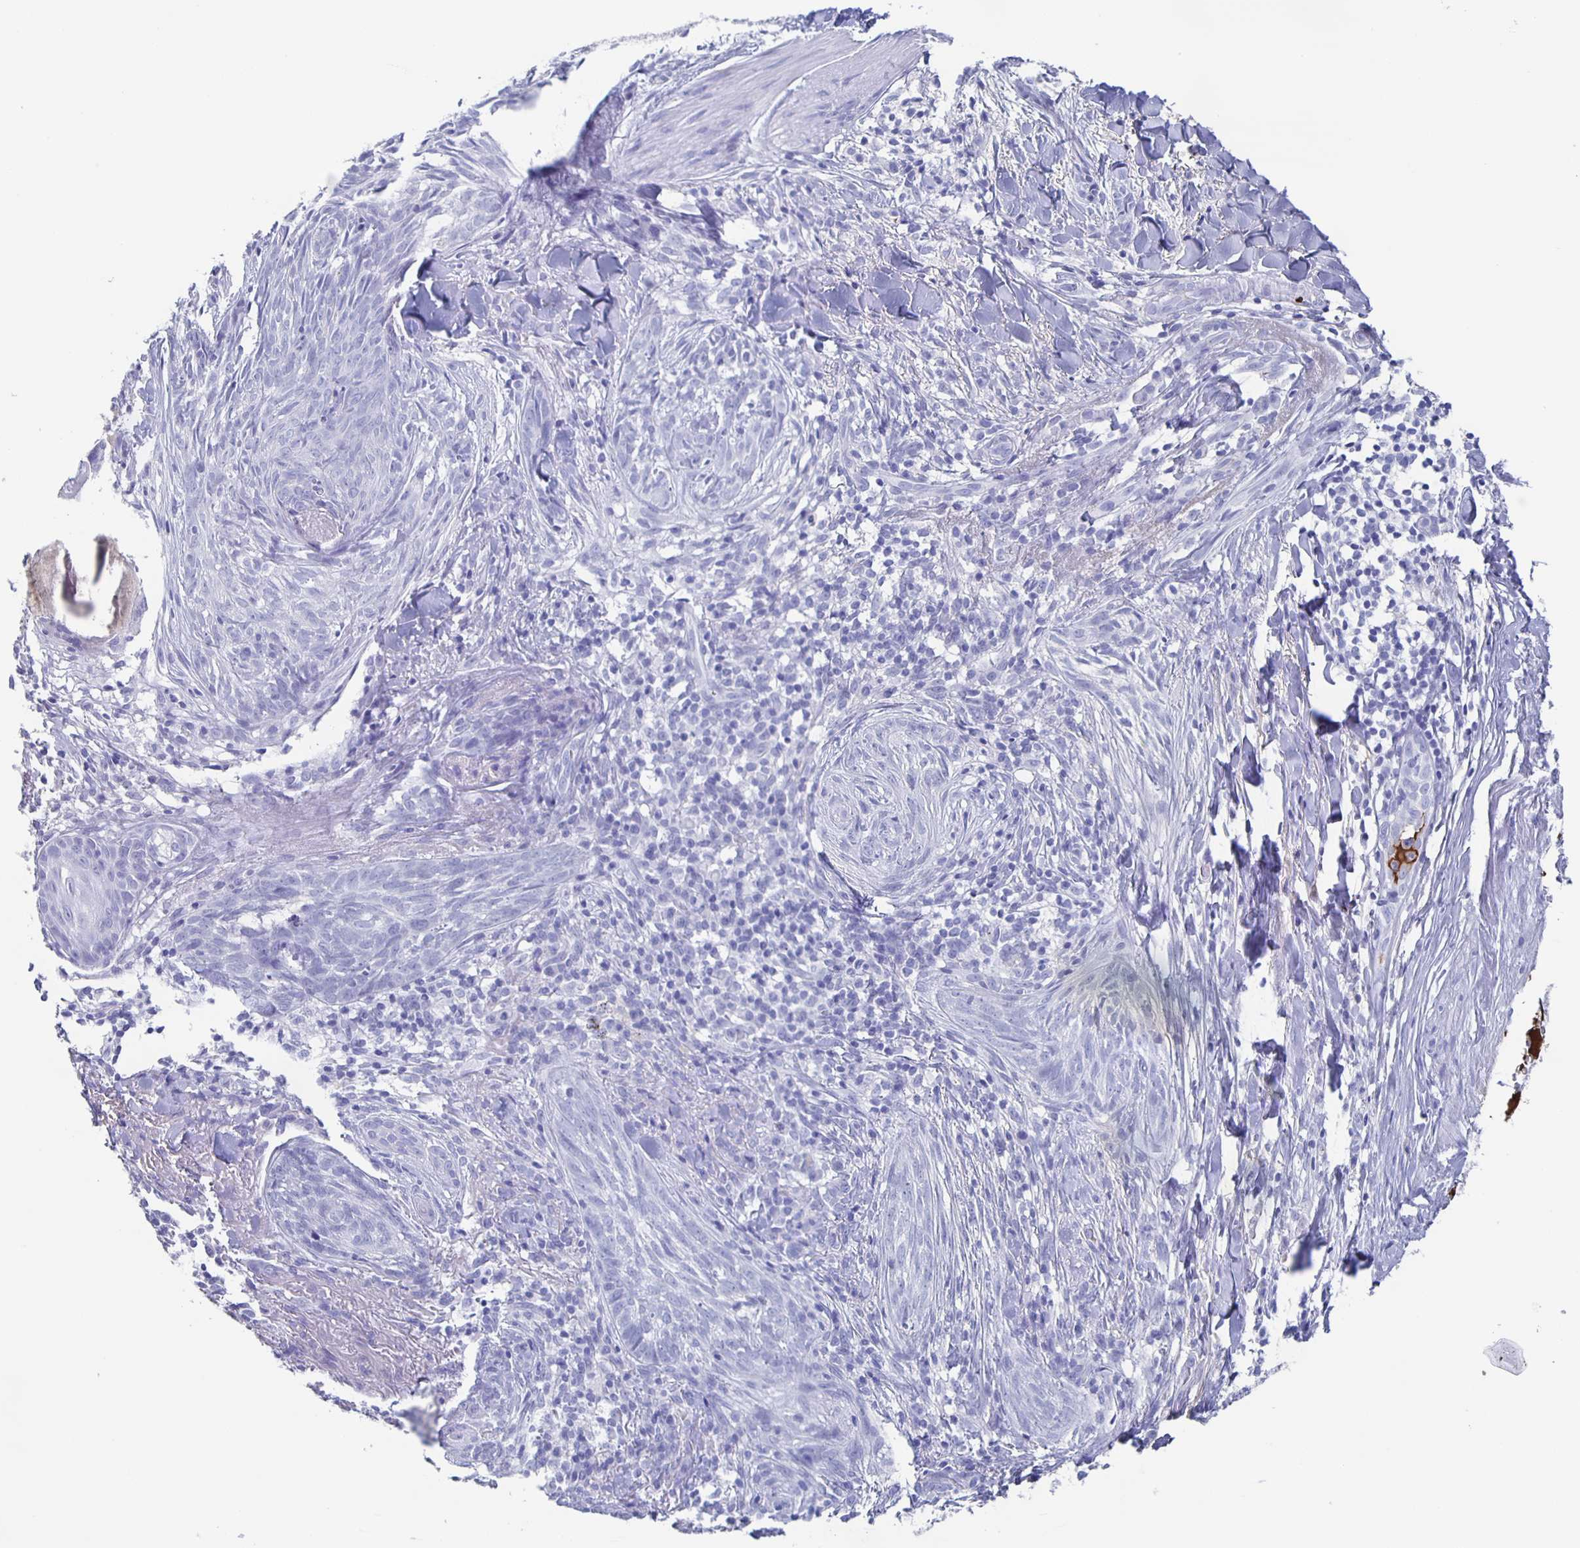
{"staining": {"intensity": "negative", "quantity": "none", "location": "none"}, "tissue": "skin cancer", "cell_type": "Tumor cells", "image_type": "cancer", "snomed": [{"axis": "morphology", "description": "Basal cell carcinoma"}, {"axis": "topography", "description": "Skin"}], "caption": "The immunohistochemistry (IHC) histopathology image has no significant staining in tumor cells of skin cancer (basal cell carcinoma) tissue.", "gene": "FGA", "patient": {"sex": "female", "age": 93}}